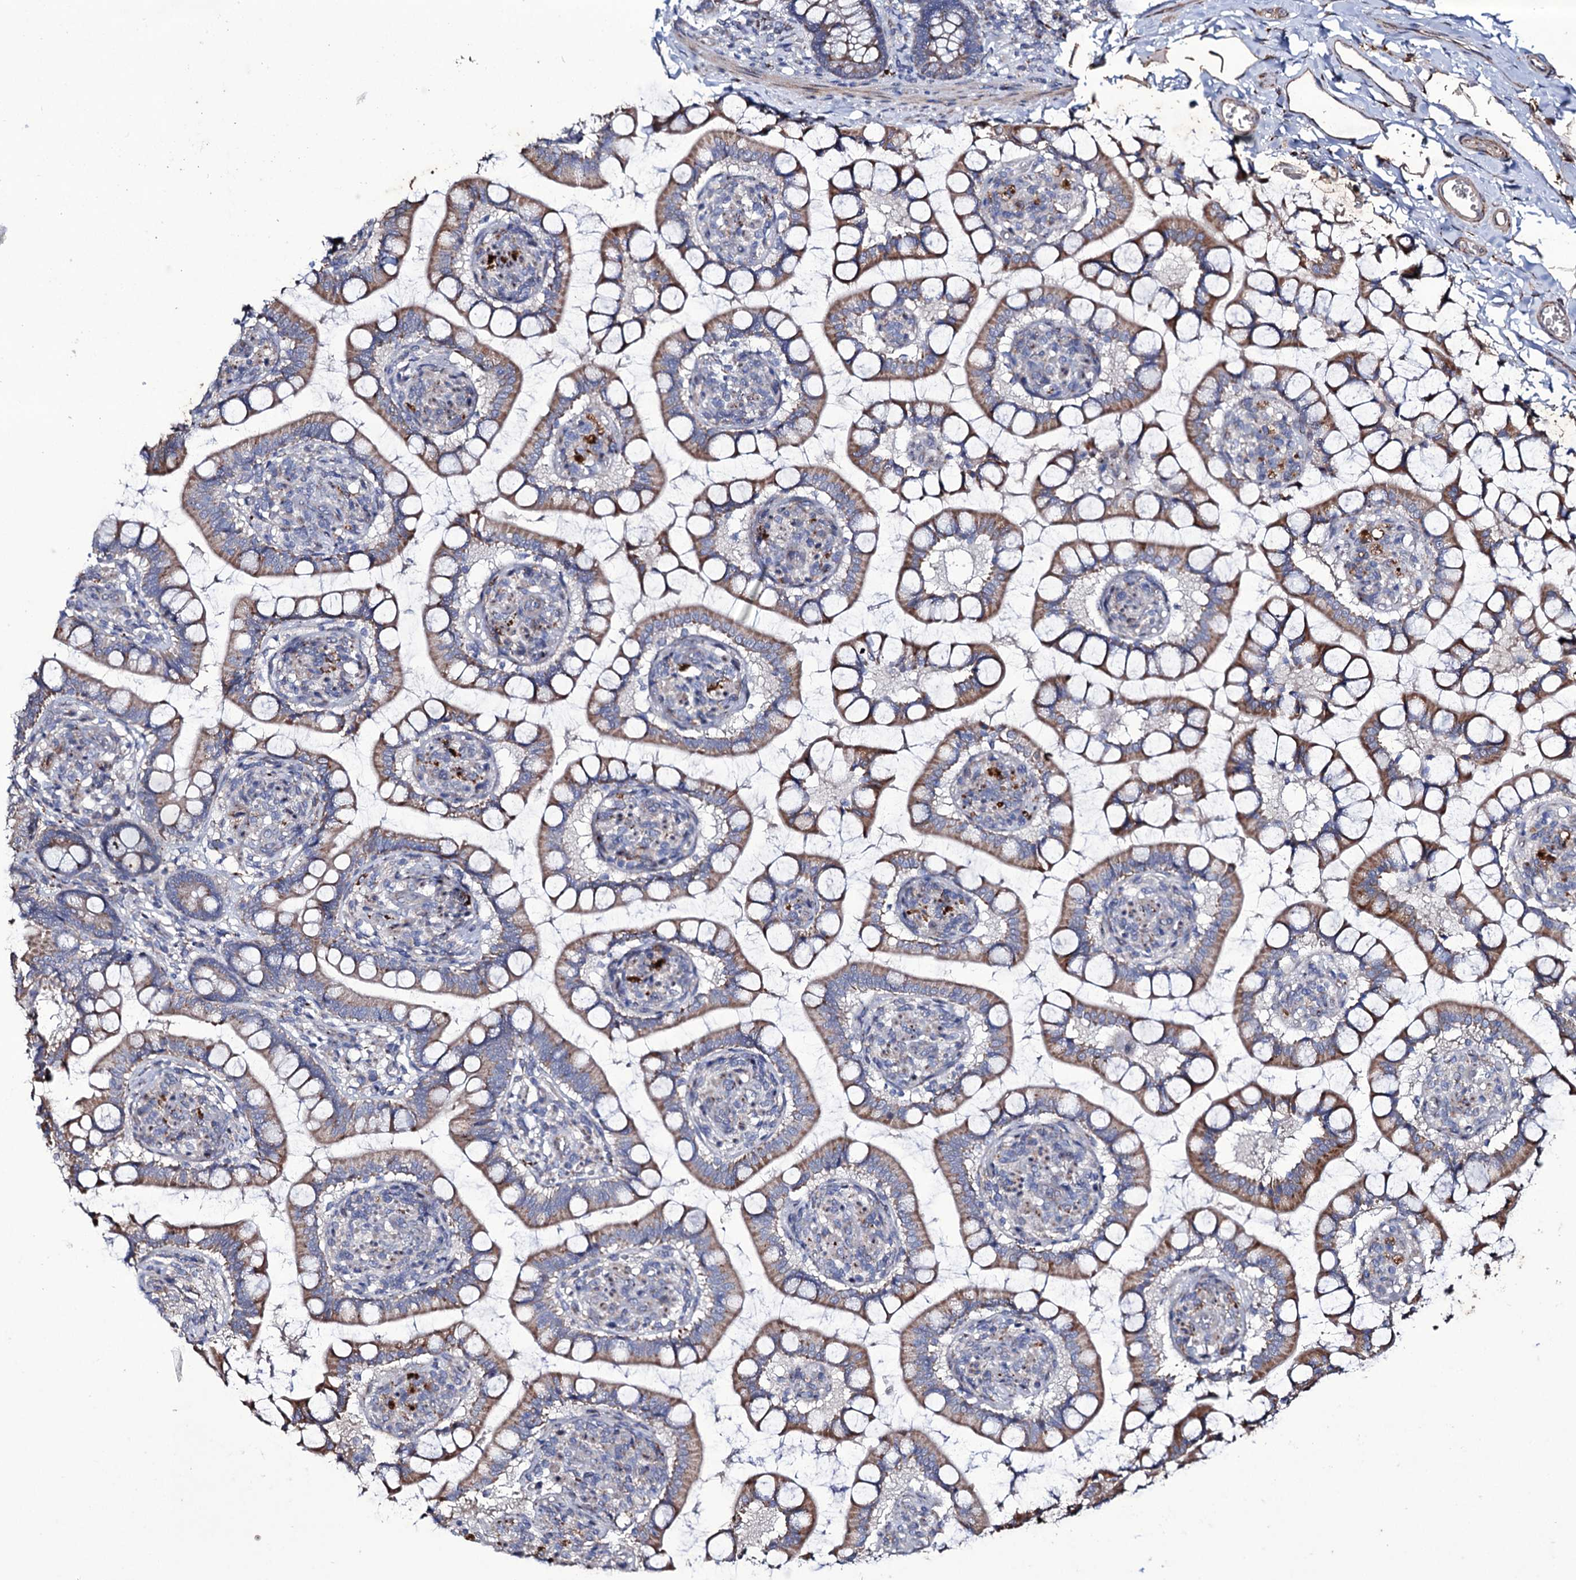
{"staining": {"intensity": "moderate", "quantity": ">75%", "location": "cytoplasmic/membranous"}, "tissue": "small intestine", "cell_type": "Glandular cells", "image_type": "normal", "snomed": [{"axis": "morphology", "description": "Normal tissue, NOS"}, {"axis": "topography", "description": "Small intestine"}], "caption": "Protein expression analysis of normal small intestine exhibits moderate cytoplasmic/membranous staining in approximately >75% of glandular cells.", "gene": "TUBGCP5", "patient": {"sex": "male", "age": 52}}